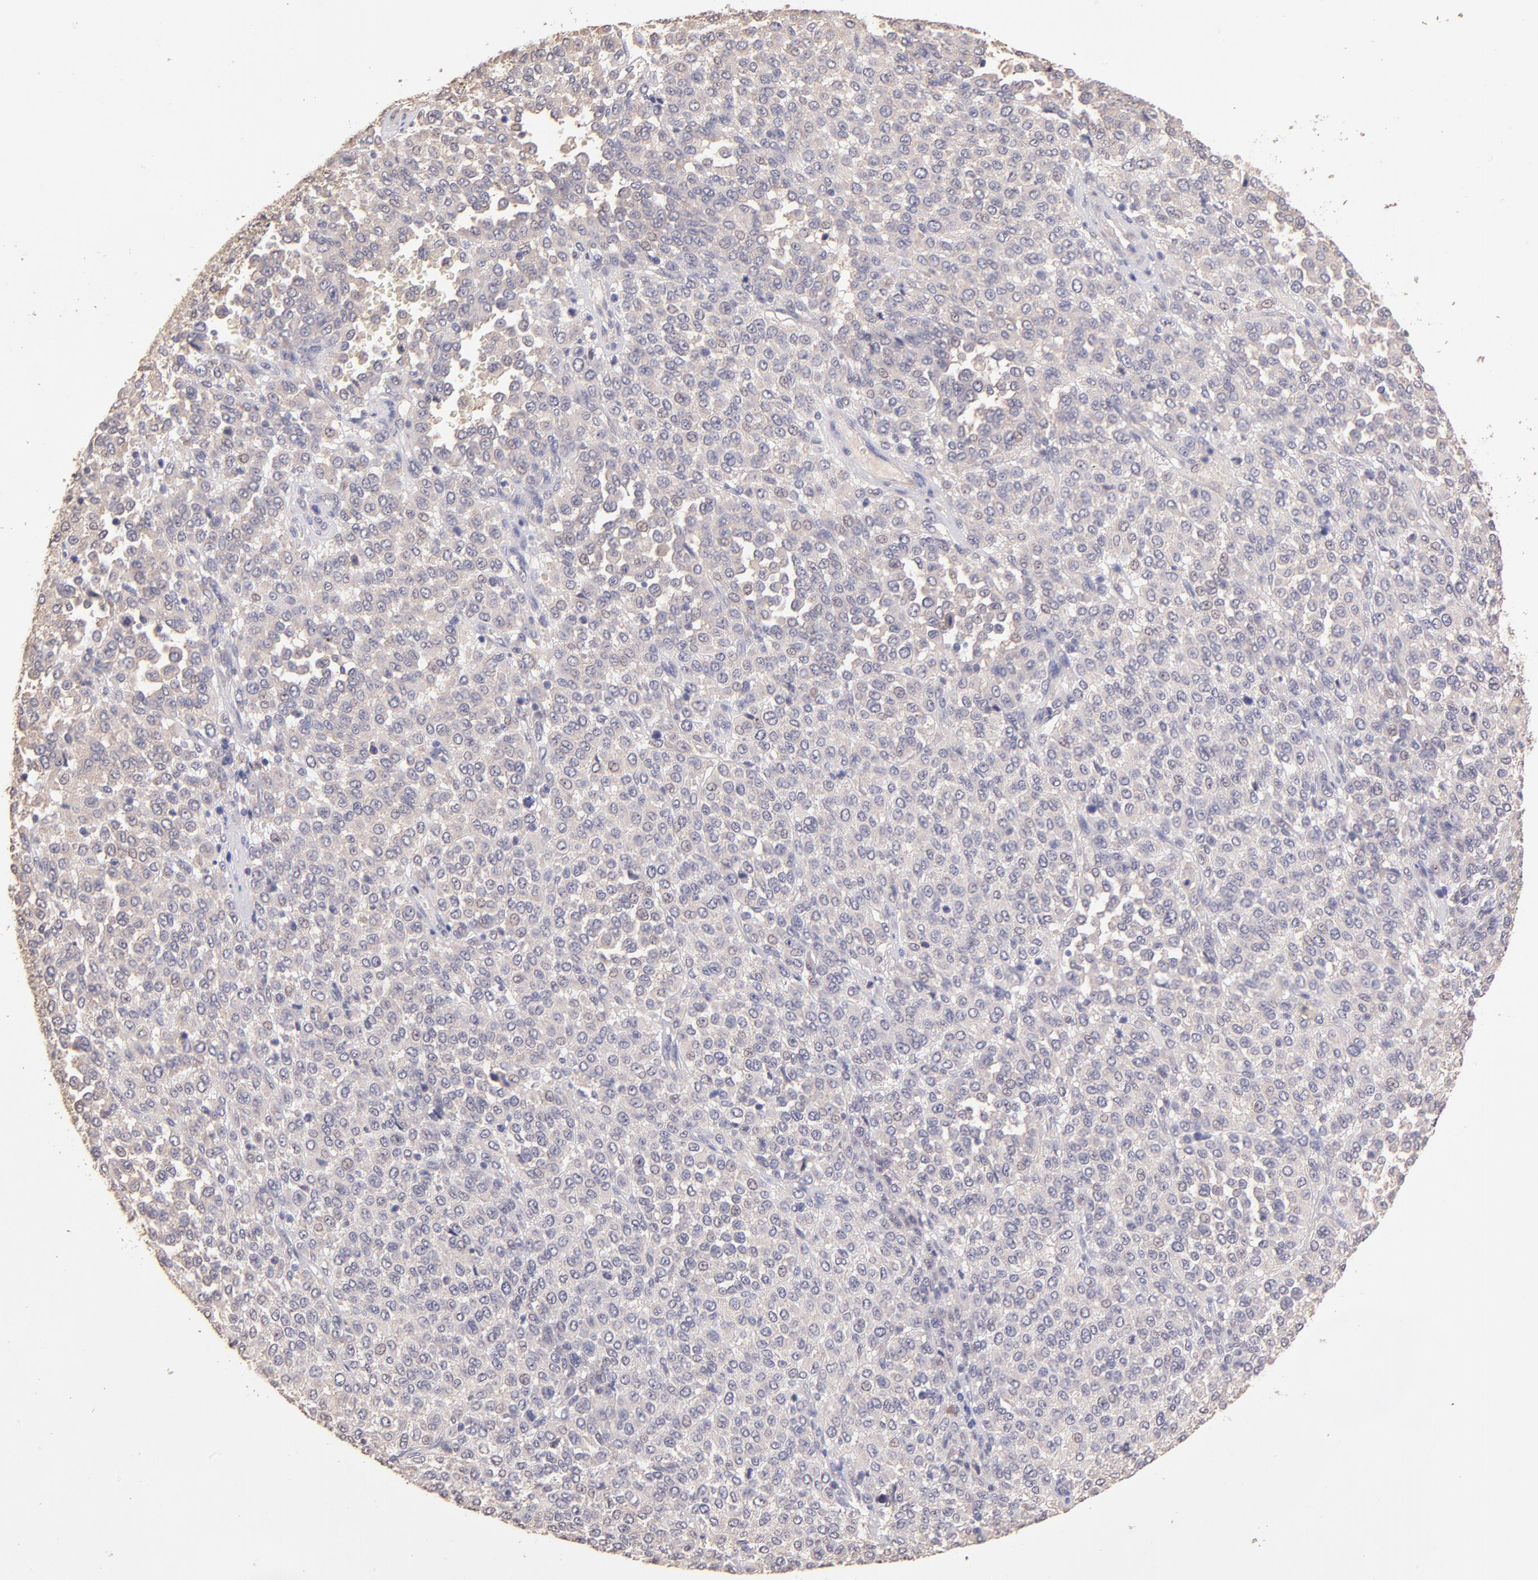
{"staining": {"intensity": "negative", "quantity": "none", "location": "none"}, "tissue": "melanoma", "cell_type": "Tumor cells", "image_type": "cancer", "snomed": [{"axis": "morphology", "description": "Malignant melanoma, Metastatic site"}, {"axis": "topography", "description": "Pancreas"}], "caption": "High magnification brightfield microscopy of melanoma stained with DAB (3,3'-diaminobenzidine) (brown) and counterstained with hematoxylin (blue): tumor cells show no significant positivity.", "gene": "RNASEL", "patient": {"sex": "female", "age": 30}}